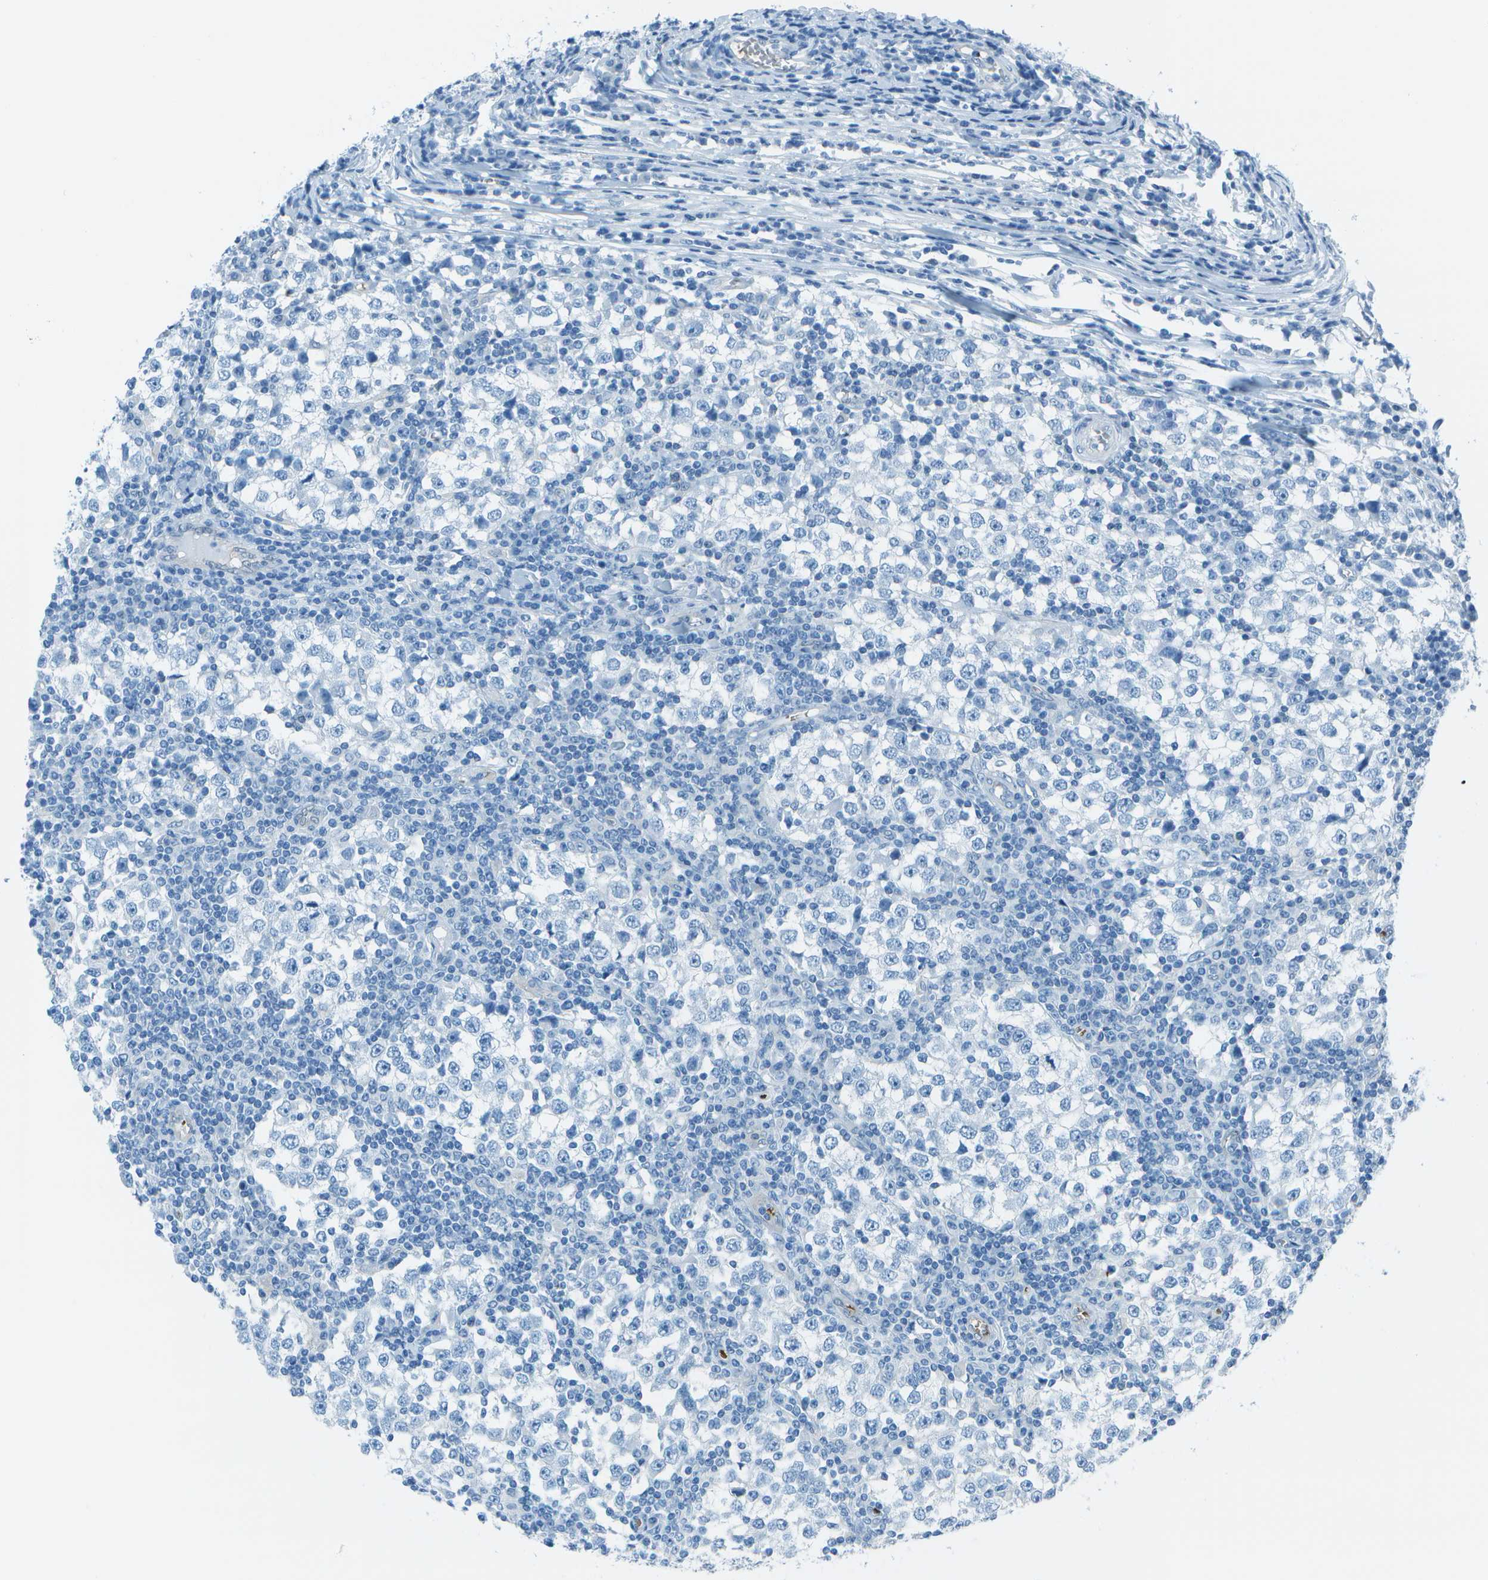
{"staining": {"intensity": "negative", "quantity": "none", "location": "none"}, "tissue": "testis cancer", "cell_type": "Tumor cells", "image_type": "cancer", "snomed": [{"axis": "morphology", "description": "Seminoma, NOS"}, {"axis": "topography", "description": "Testis"}], "caption": "Tumor cells are negative for brown protein staining in testis cancer (seminoma).", "gene": "ASL", "patient": {"sex": "male", "age": 65}}